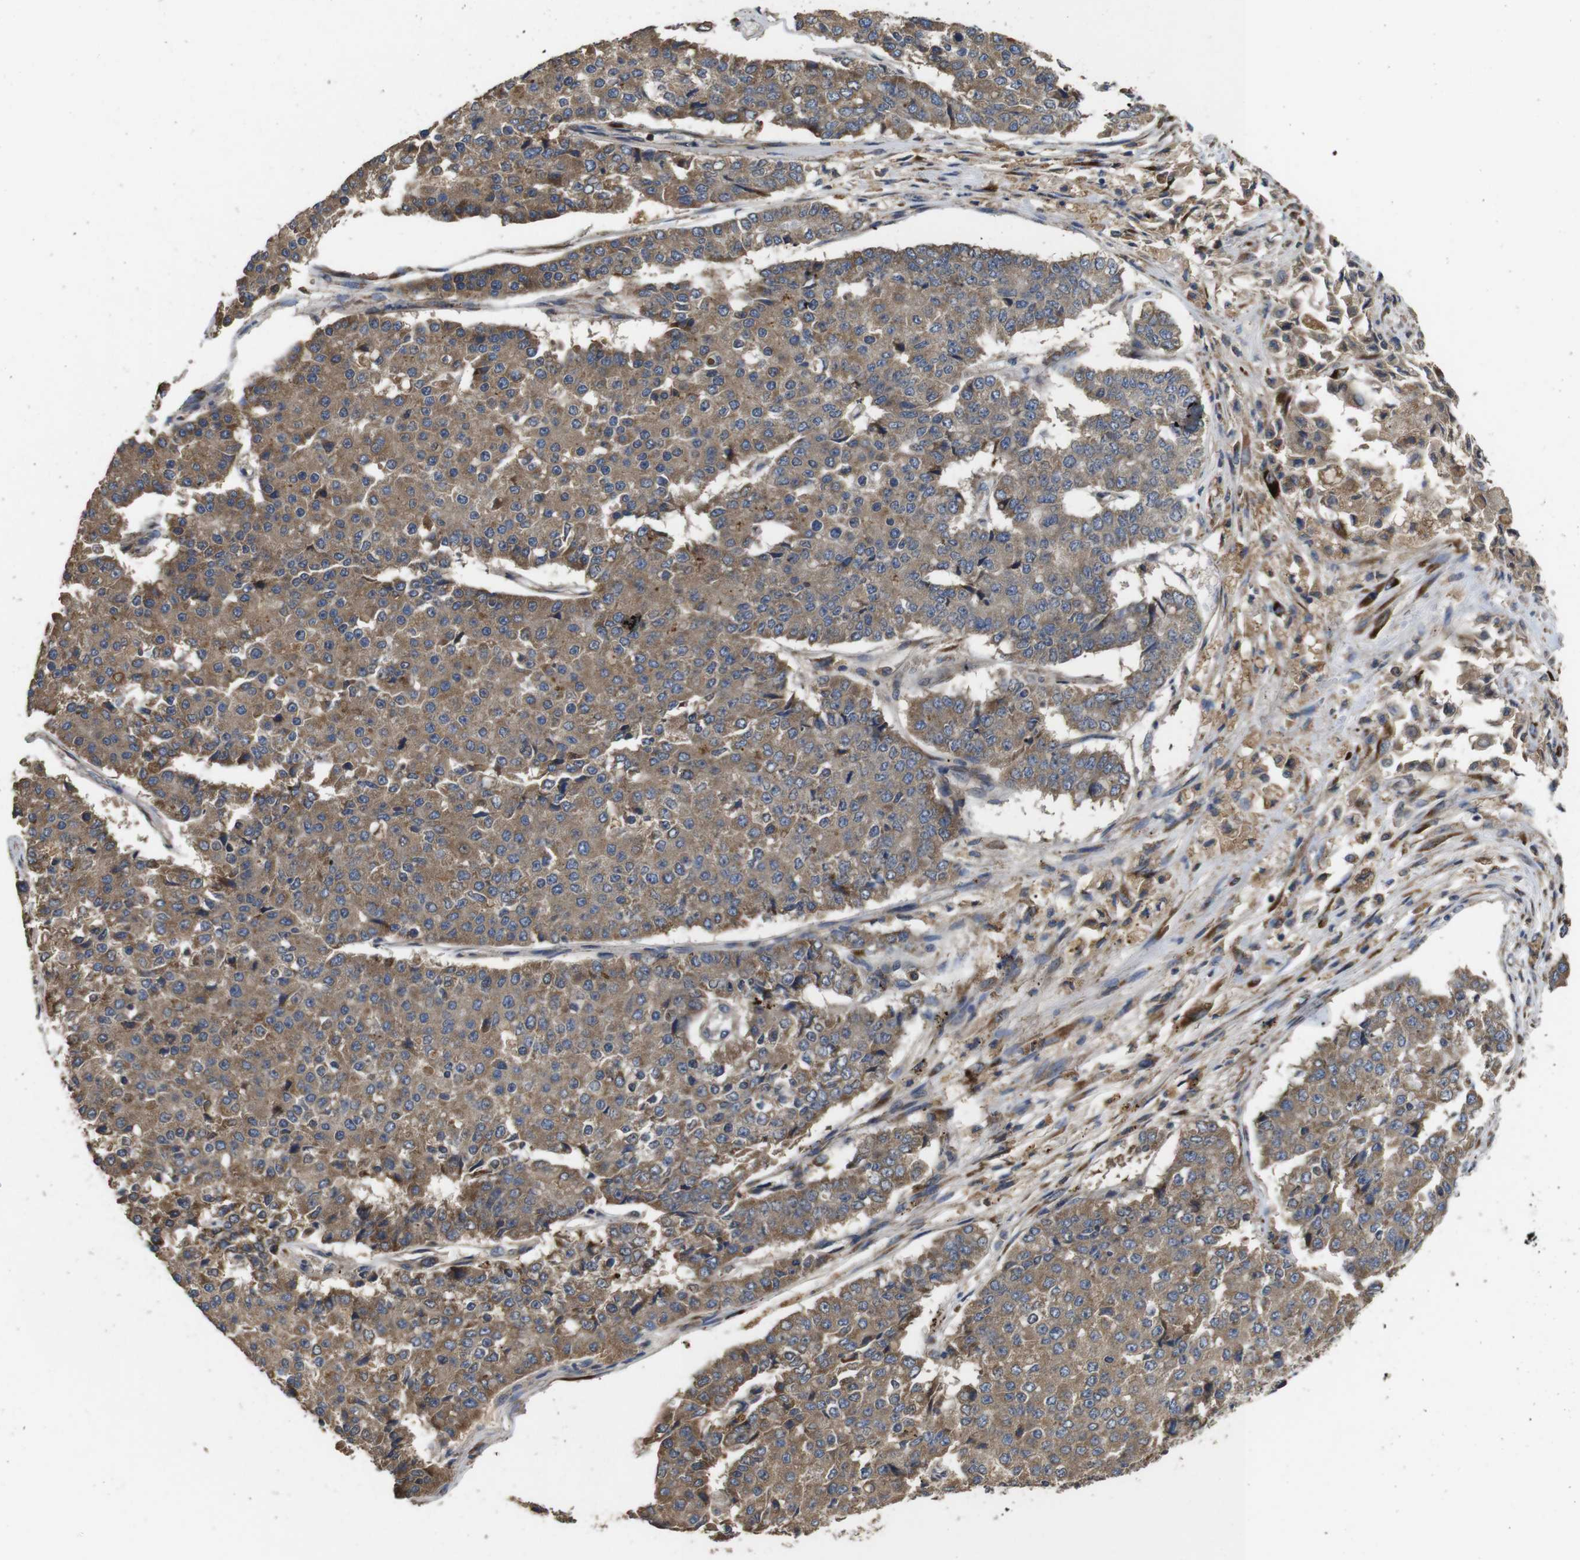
{"staining": {"intensity": "moderate", "quantity": ">75%", "location": "cytoplasmic/membranous"}, "tissue": "pancreatic cancer", "cell_type": "Tumor cells", "image_type": "cancer", "snomed": [{"axis": "morphology", "description": "Adenocarcinoma, NOS"}, {"axis": "topography", "description": "Pancreas"}], "caption": "Pancreatic cancer (adenocarcinoma) was stained to show a protein in brown. There is medium levels of moderate cytoplasmic/membranous staining in about >75% of tumor cells.", "gene": "ARHGAP24", "patient": {"sex": "male", "age": 50}}